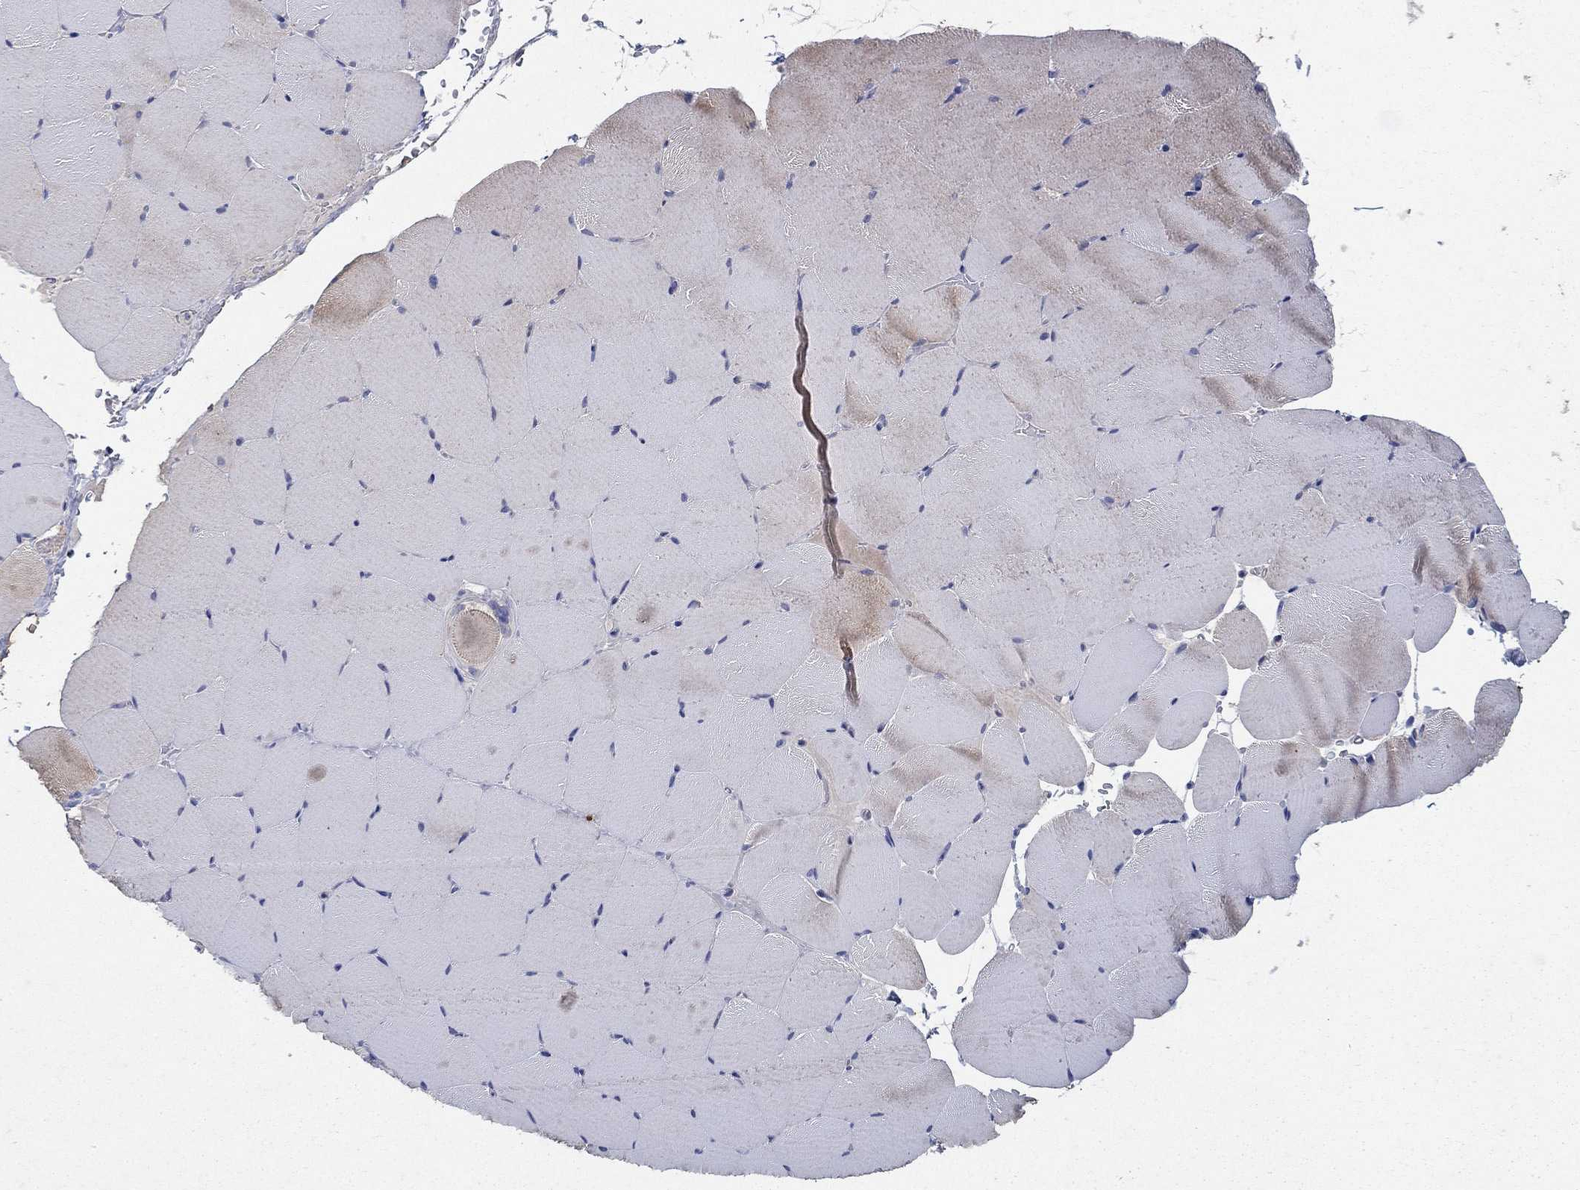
{"staining": {"intensity": "negative", "quantity": "none", "location": "none"}, "tissue": "skeletal muscle", "cell_type": "Myocytes", "image_type": "normal", "snomed": [{"axis": "morphology", "description": "Normal tissue, NOS"}, {"axis": "topography", "description": "Skeletal muscle"}], "caption": "High magnification brightfield microscopy of unremarkable skeletal muscle stained with DAB (brown) and counterstained with hematoxylin (blue): myocytes show no significant positivity. Brightfield microscopy of immunohistochemistry (IHC) stained with DAB (3,3'-diaminobenzidine) (brown) and hematoxylin (blue), captured at high magnification.", "gene": "PROZ", "patient": {"sex": "female", "age": 37}}